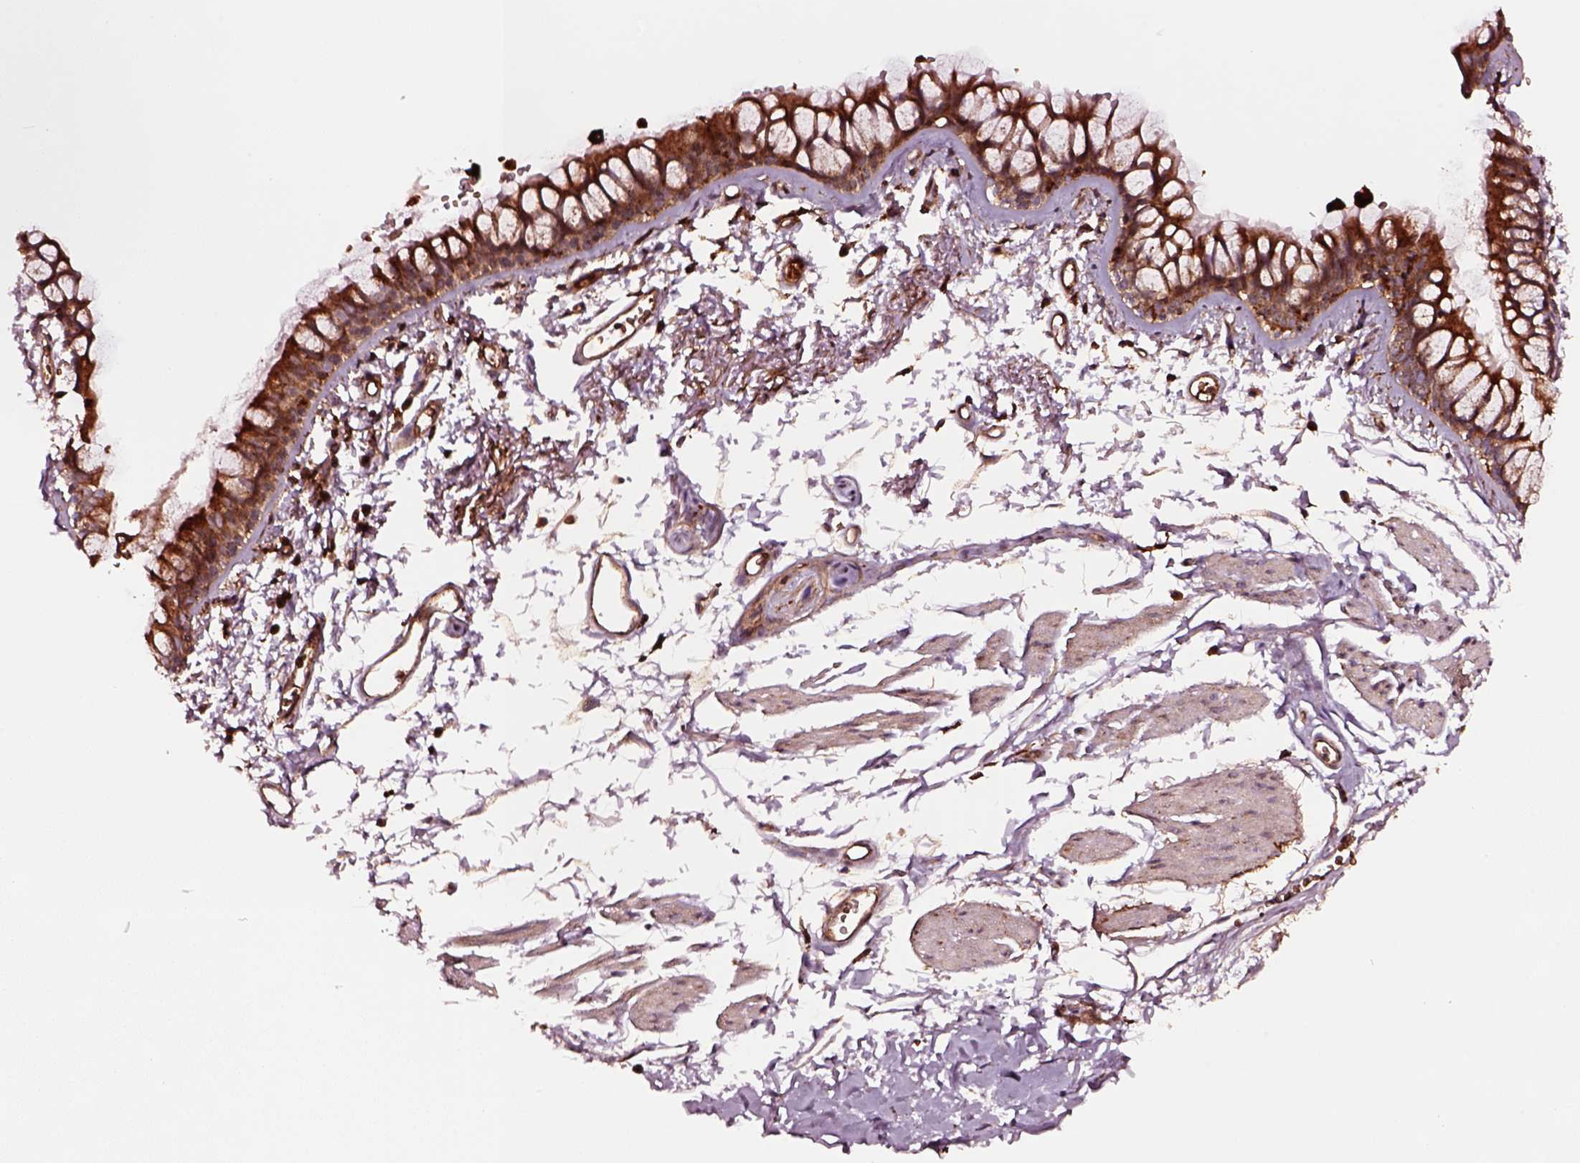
{"staining": {"intensity": "strong", "quantity": ">75%", "location": "cytoplasmic/membranous"}, "tissue": "bronchus", "cell_type": "Respiratory epithelial cells", "image_type": "normal", "snomed": [{"axis": "morphology", "description": "Normal tissue, NOS"}, {"axis": "topography", "description": "Cartilage tissue"}, {"axis": "topography", "description": "Bronchus"}], "caption": "Benign bronchus shows strong cytoplasmic/membranous expression in about >75% of respiratory epithelial cells.", "gene": "WASHC2A", "patient": {"sex": "female", "age": 79}}